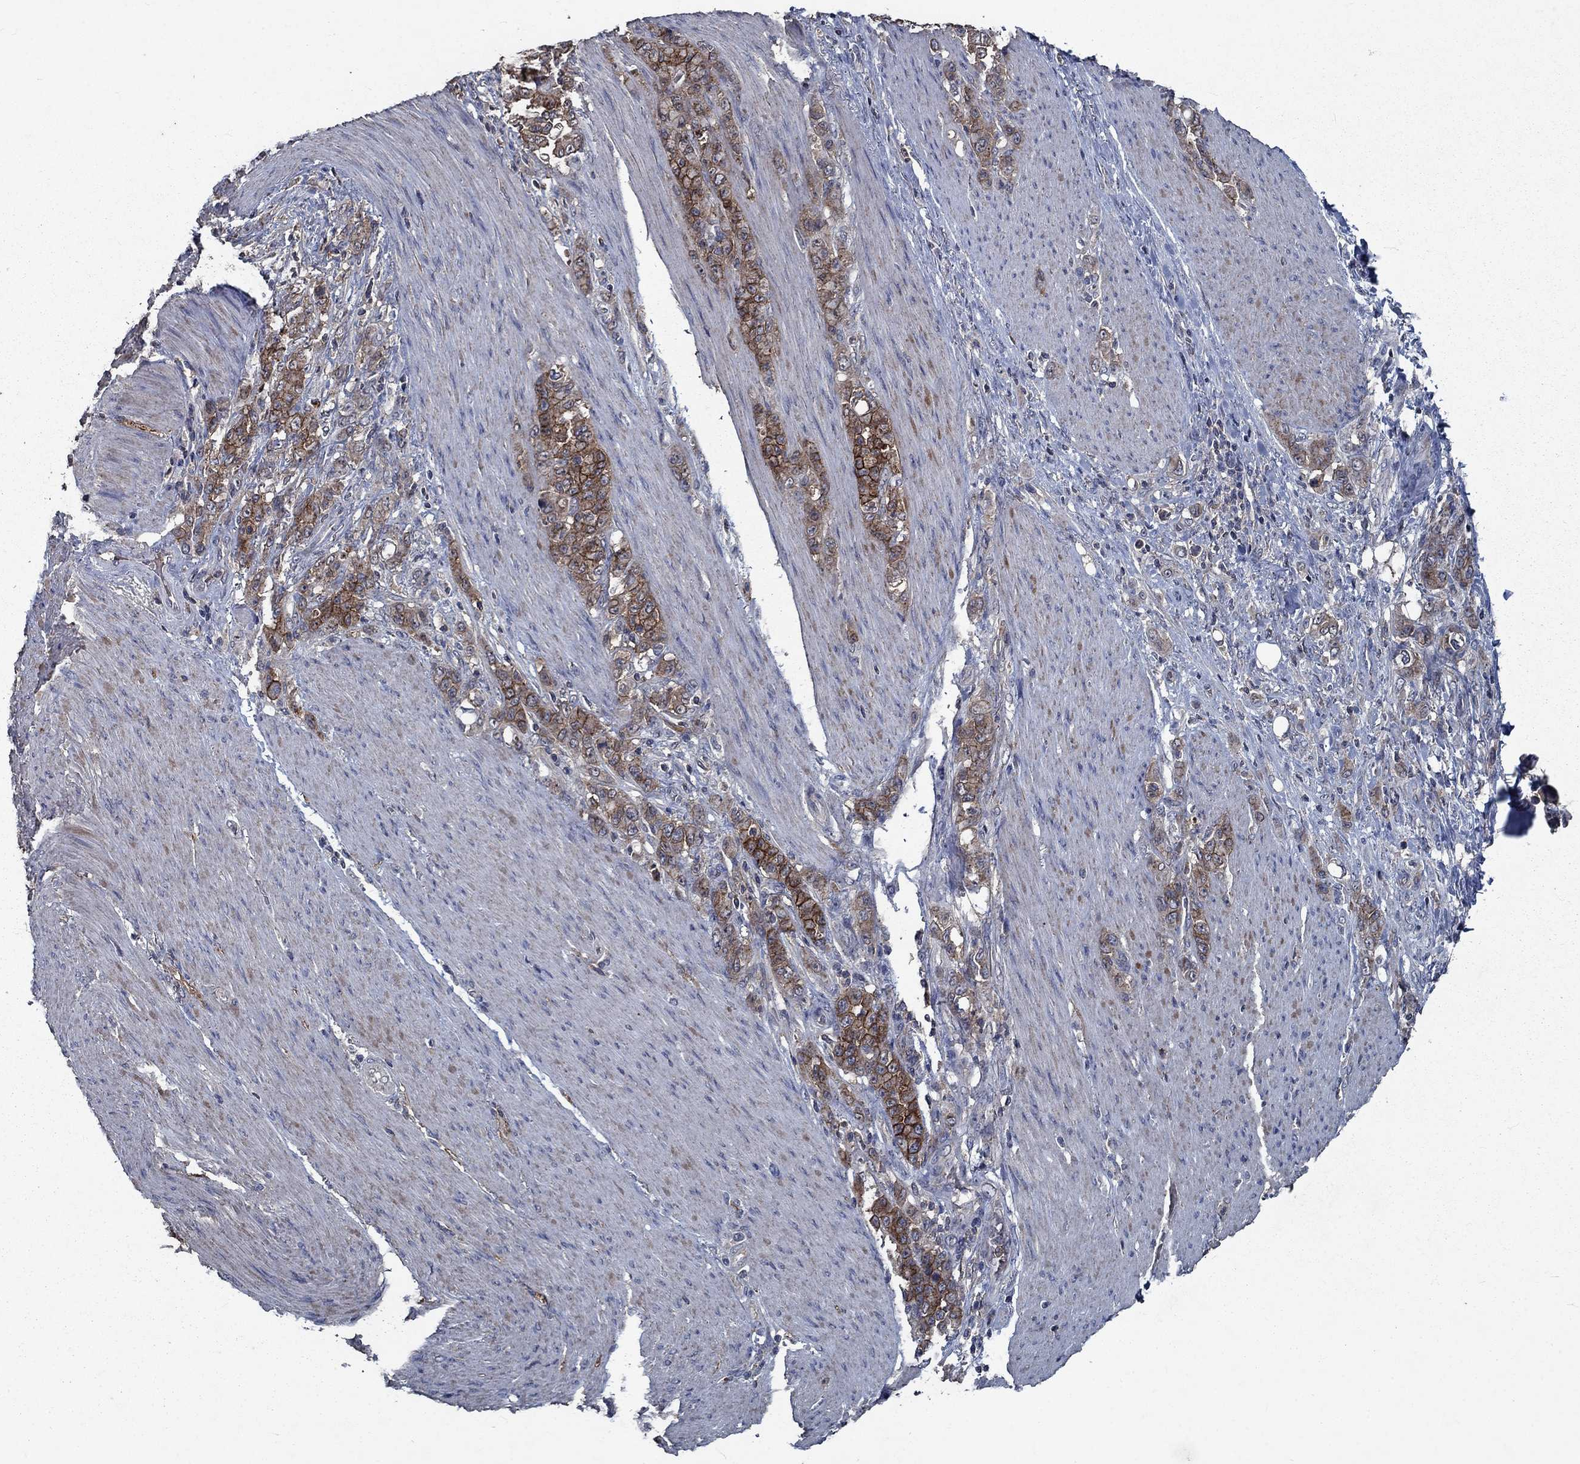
{"staining": {"intensity": "strong", "quantity": "25%-75%", "location": "cytoplasmic/membranous"}, "tissue": "stomach cancer", "cell_type": "Tumor cells", "image_type": "cancer", "snomed": [{"axis": "morphology", "description": "Adenocarcinoma, NOS"}, {"axis": "topography", "description": "Stomach"}], "caption": "Protein staining reveals strong cytoplasmic/membranous expression in about 25%-75% of tumor cells in stomach cancer (adenocarcinoma).", "gene": "SLC44A1", "patient": {"sex": "female", "age": 79}}